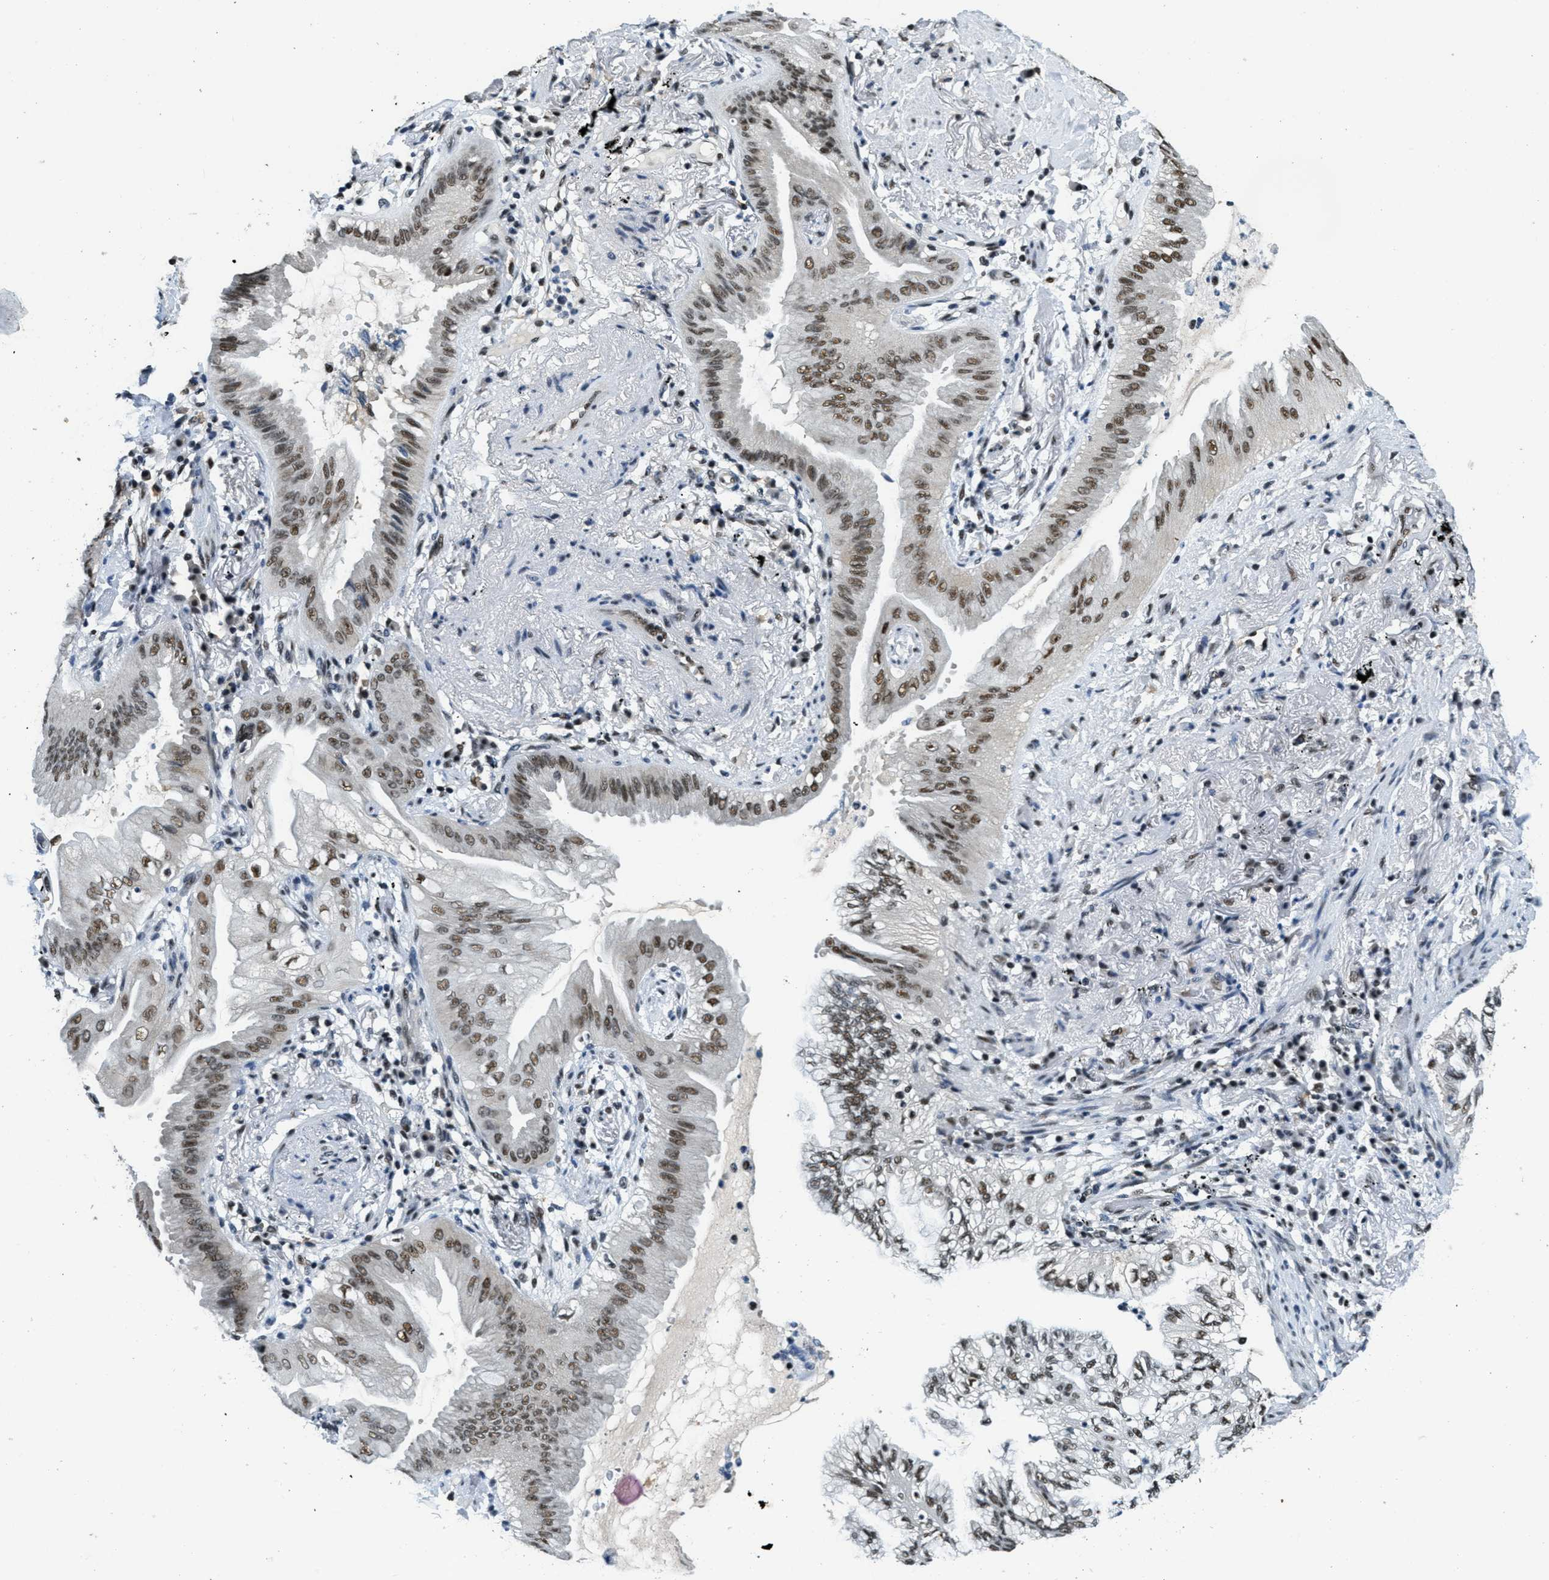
{"staining": {"intensity": "moderate", "quantity": ">75%", "location": "nuclear"}, "tissue": "lung cancer", "cell_type": "Tumor cells", "image_type": "cancer", "snomed": [{"axis": "morphology", "description": "Normal tissue, NOS"}, {"axis": "morphology", "description": "Adenocarcinoma, NOS"}, {"axis": "topography", "description": "Bronchus"}, {"axis": "topography", "description": "Lung"}], "caption": "Immunohistochemical staining of lung adenocarcinoma exhibits moderate nuclear protein staining in about >75% of tumor cells.", "gene": "SSB", "patient": {"sex": "female", "age": 70}}